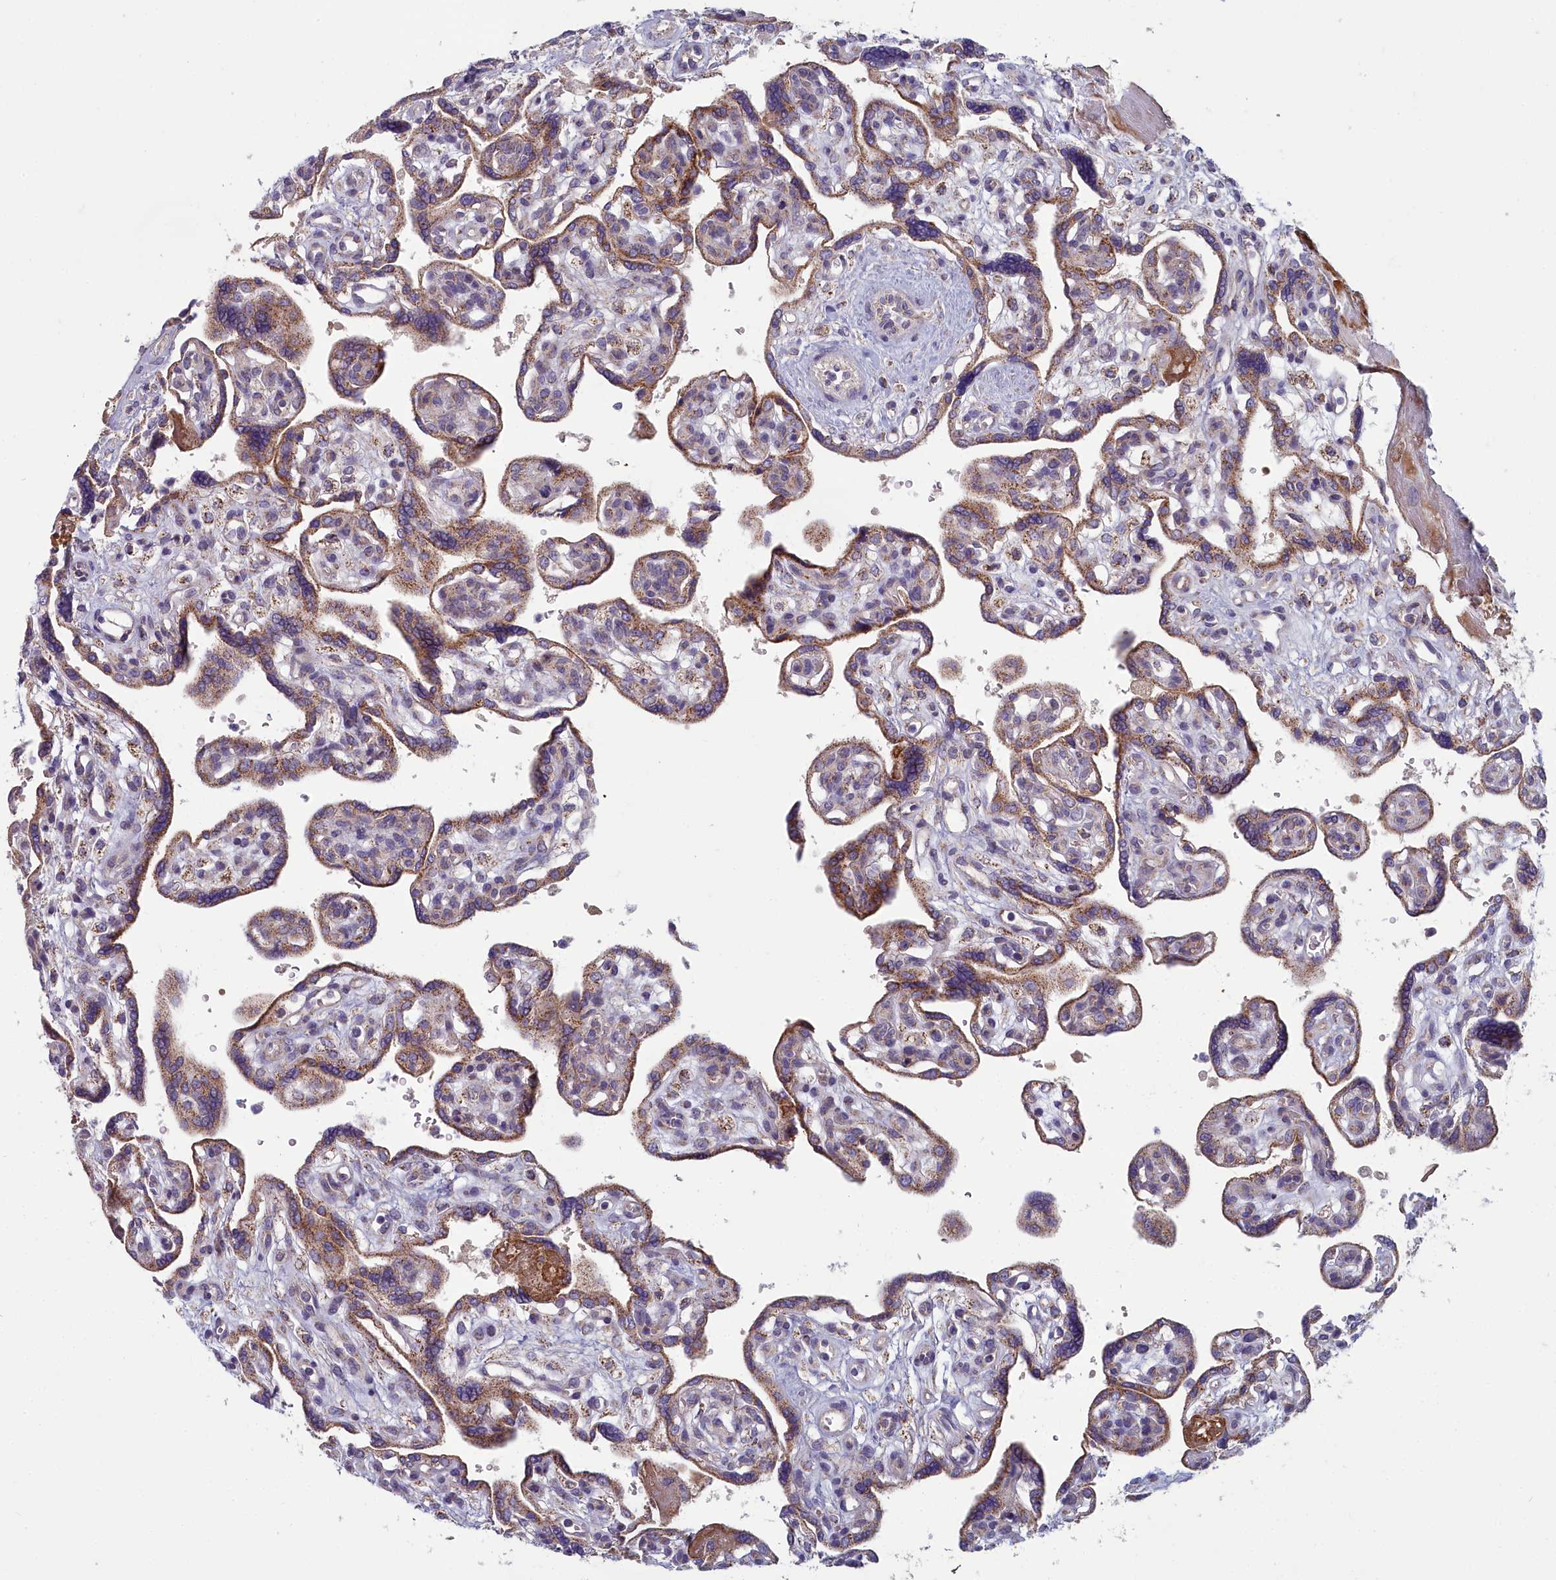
{"staining": {"intensity": "weak", "quantity": "25%-75%", "location": "cytoplasmic/membranous"}, "tissue": "placenta", "cell_type": "Trophoblastic cells", "image_type": "normal", "snomed": [{"axis": "morphology", "description": "Normal tissue, NOS"}, {"axis": "topography", "description": "Placenta"}], "caption": "Immunohistochemical staining of unremarkable placenta shows low levels of weak cytoplasmic/membranous staining in approximately 25%-75% of trophoblastic cells.", "gene": "INSYN2A", "patient": {"sex": "female", "age": 39}}